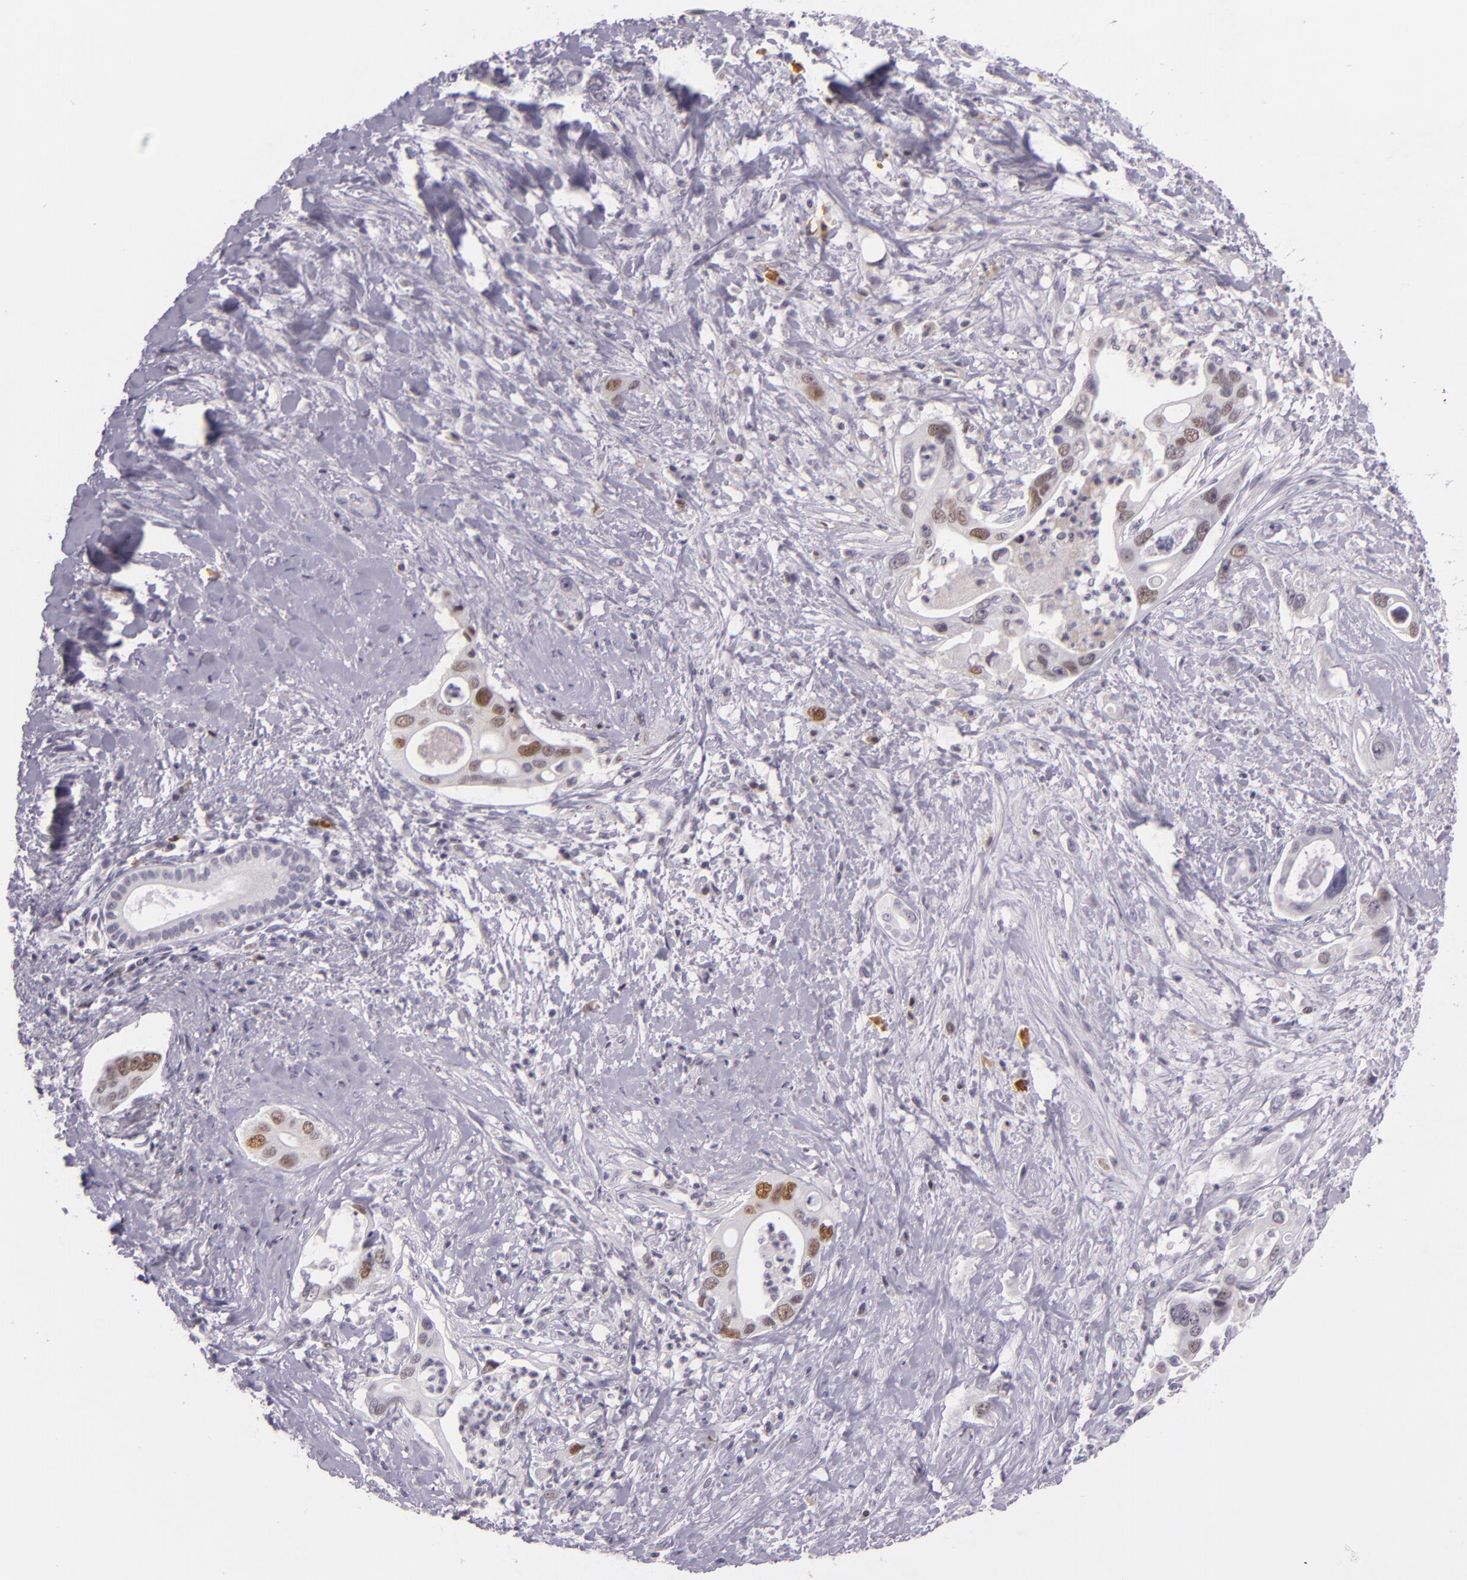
{"staining": {"intensity": "moderate", "quantity": "25%-75%", "location": "nuclear"}, "tissue": "liver cancer", "cell_type": "Tumor cells", "image_type": "cancer", "snomed": [{"axis": "morphology", "description": "Cholangiocarcinoma"}, {"axis": "topography", "description": "Liver"}], "caption": "Immunohistochemical staining of human liver cholangiocarcinoma displays medium levels of moderate nuclear positivity in approximately 25%-75% of tumor cells.", "gene": "CHEK2", "patient": {"sex": "female", "age": 65}}